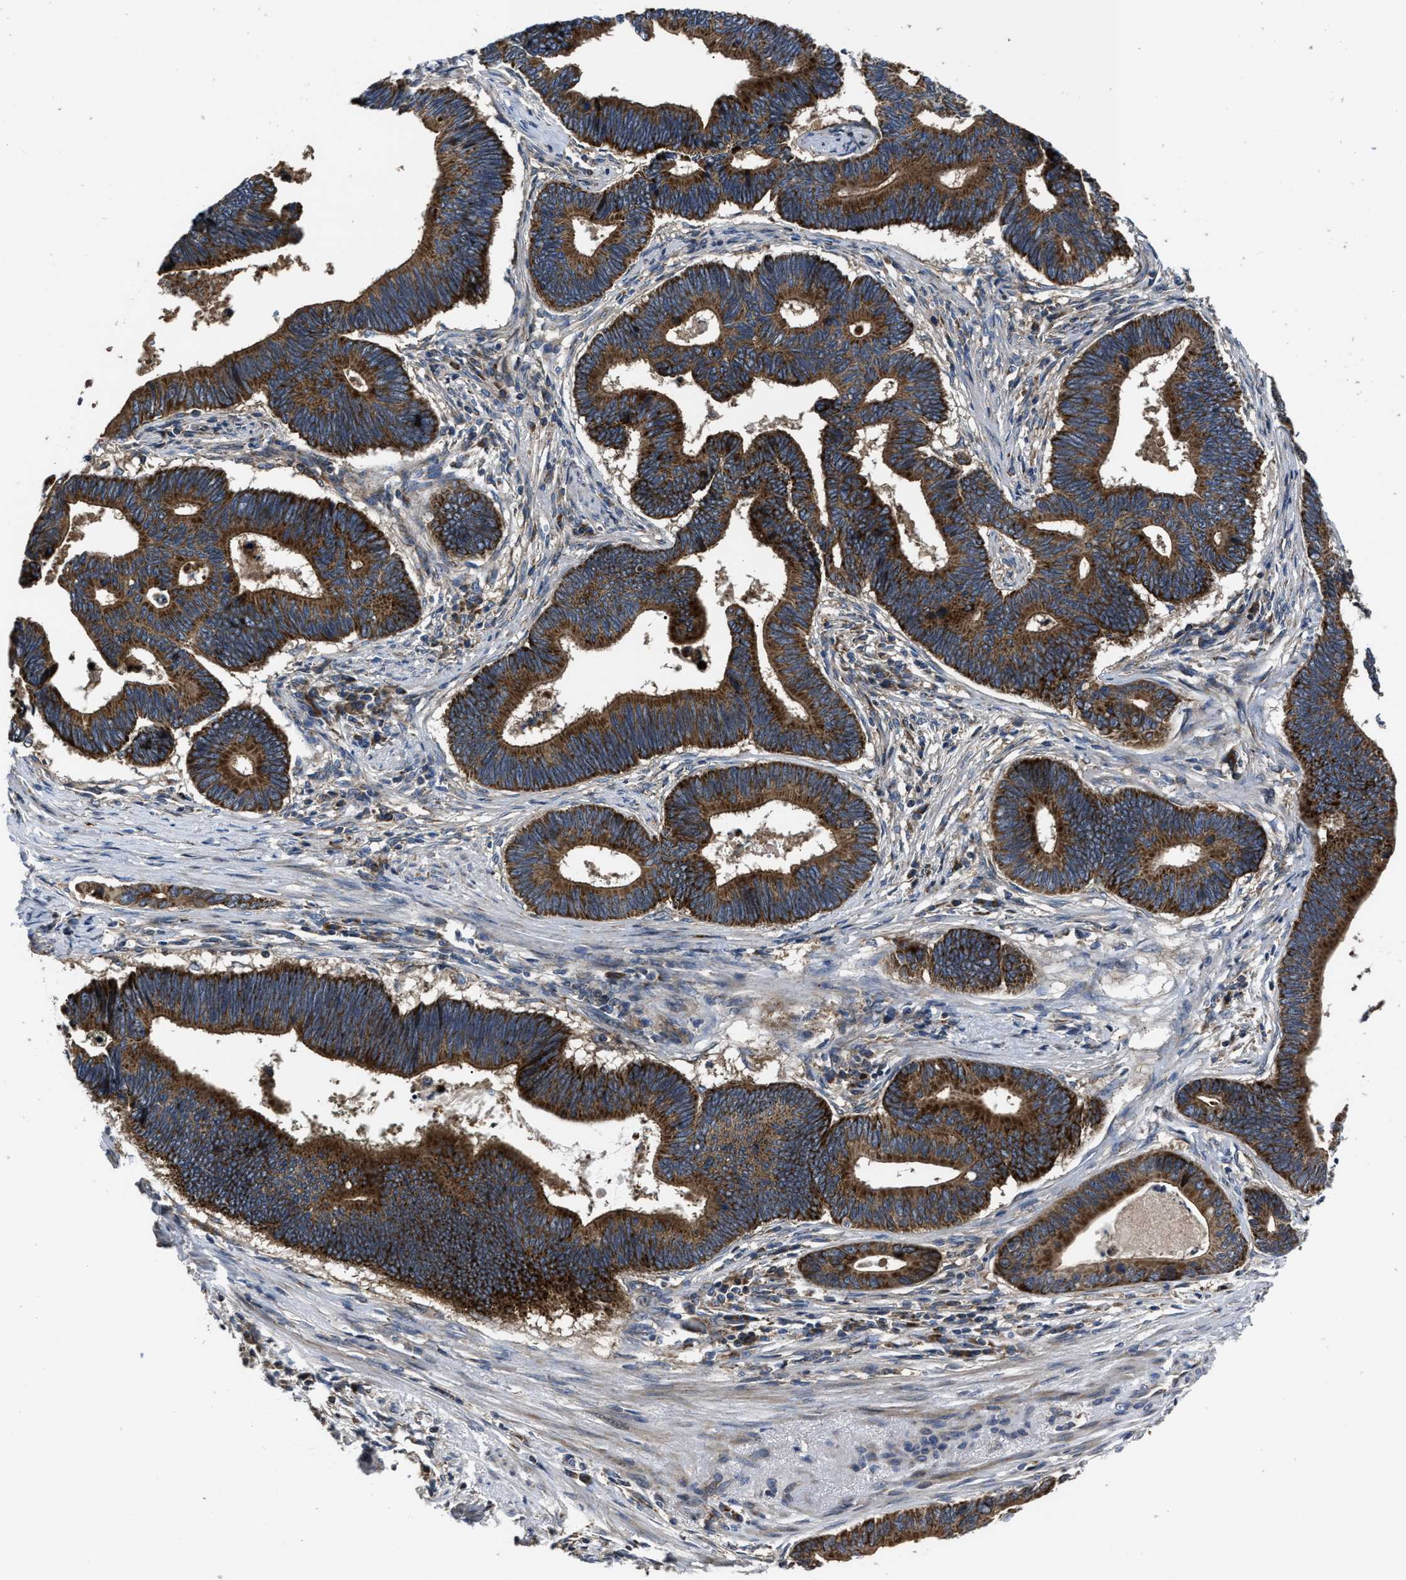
{"staining": {"intensity": "strong", "quantity": ">75%", "location": "cytoplasmic/membranous"}, "tissue": "pancreatic cancer", "cell_type": "Tumor cells", "image_type": "cancer", "snomed": [{"axis": "morphology", "description": "Adenocarcinoma, NOS"}, {"axis": "topography", "description": "Pancreas"}], "caption": "This is an image of IHC staining of adenocarcinoma (pancreatic), which shows strong positivity in the cytoplasmic/membranous of tumor cells.", "gene": "PASK", "patient": {"sex": "female", "age": 70}}